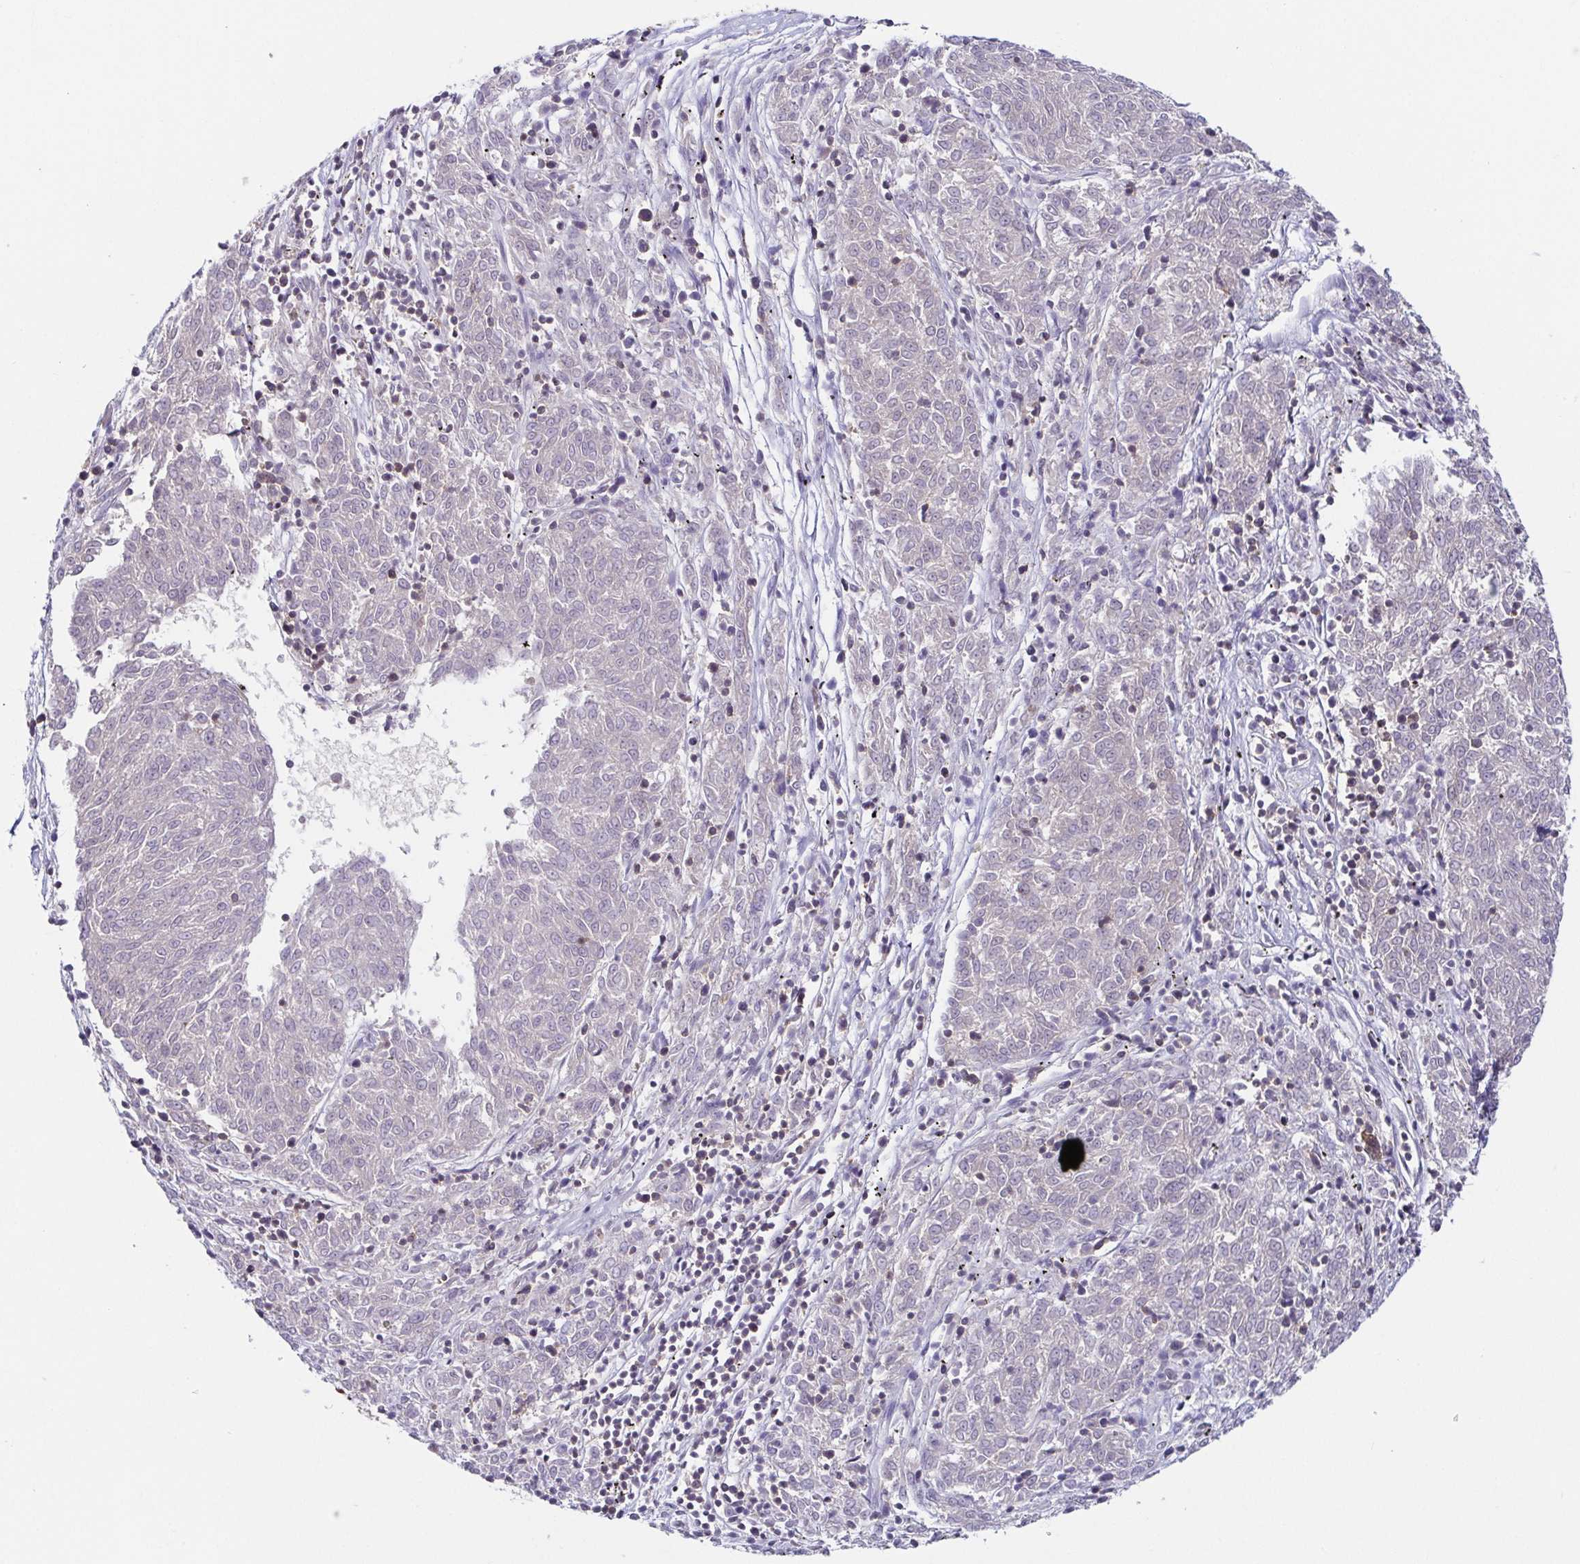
{"staining": {"intensity": "negative", "quantity": "none", "location": "none"}, "tissue": "melanoma", "cell_type": "Tumor cells", "image_type": "cancer", "snomed": [{"axis": "morphology", "description": "Malignant melanoma, NOS"}, {"axis": "topography", "description": "Skin"}], "caption": "DAB (3,3'-diaminobenzidine) immunohistochemical staining of melanoma shows no significant positivity in tumor cells.", "gene": "EWSR1", "patient": {"sex": "female", "age": 72}}